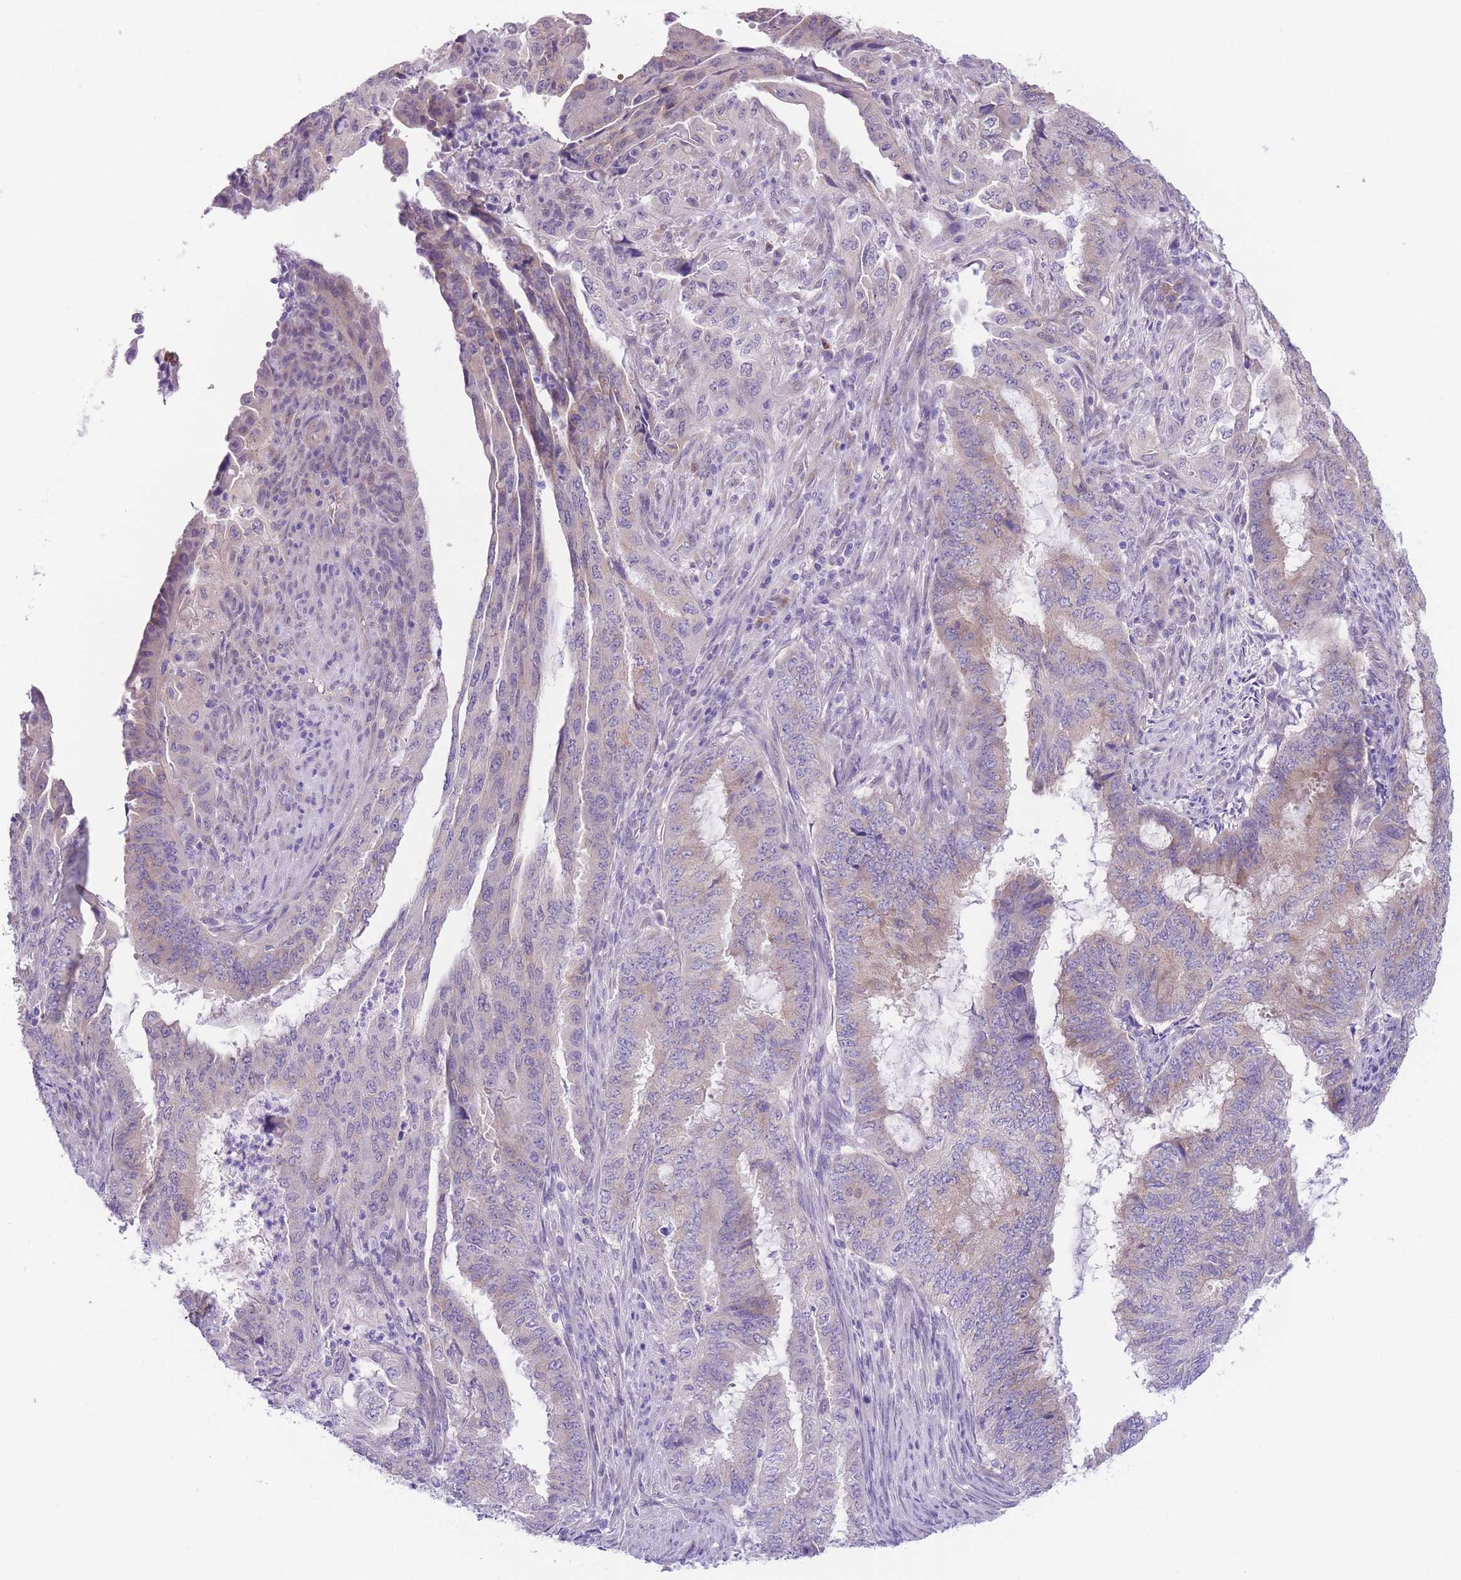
{"staining": {"intensity": "weak", "quantity": "25%-75%", "location": "cytoplasmic/membranous"}, "tissue": "endometrial cancer", "cell_type": "Tumor cells", "image_type": "cancer", "snomed": [{"axis": "morphology", "description": "Adenocarcinoma, NOS"}, {"axis": "topography", "description": "Endometrium"}], "caption": "IHC image of neoplastic tissue: human endometrial cancer stained using immunohistochemistry displays low levels of weak protein expression localized specifically in the cytoplasmic/membranous of tumor cells, appearing as a cytoplasmic/membranous brown color.", "gene": "WWOX", "patient": {"sex": "female", "age": 51}}